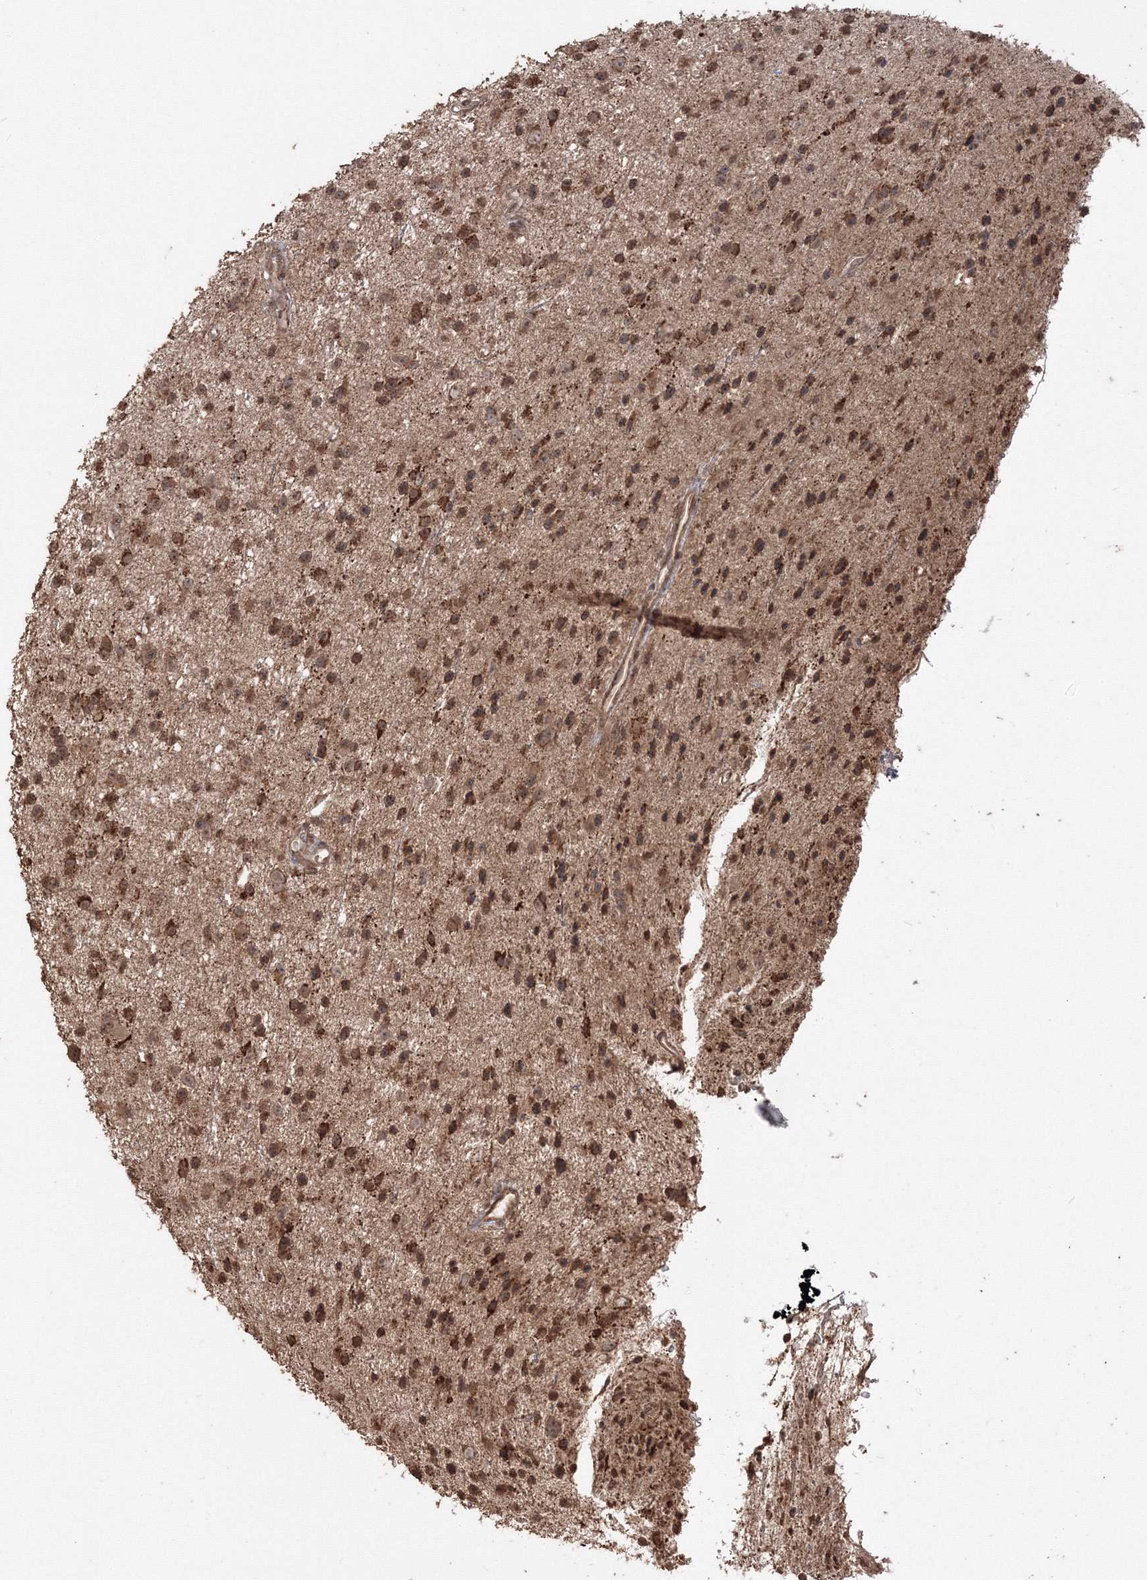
{"staining": {"intensity": "moderate", "quantity": ">75%", "location": "cytoplasmic/membranous"}, "tissue": "glioma", "cell_type": "Tumor cells", "image_type": "cancer", "snomed": [{"axis": "morphology", "description": "Glioma, malignant, Low grade"}, {"axis": "topography", "description": "Cerebral cortex"}], "caption": "About >75% of tumor cells in glioma display moderate cytoplasmic/membranous protein expression as visualized by brown immunohistochemical staining.", "gene": "CCDC122", "patient": {"sex": "female", "age": 39}}